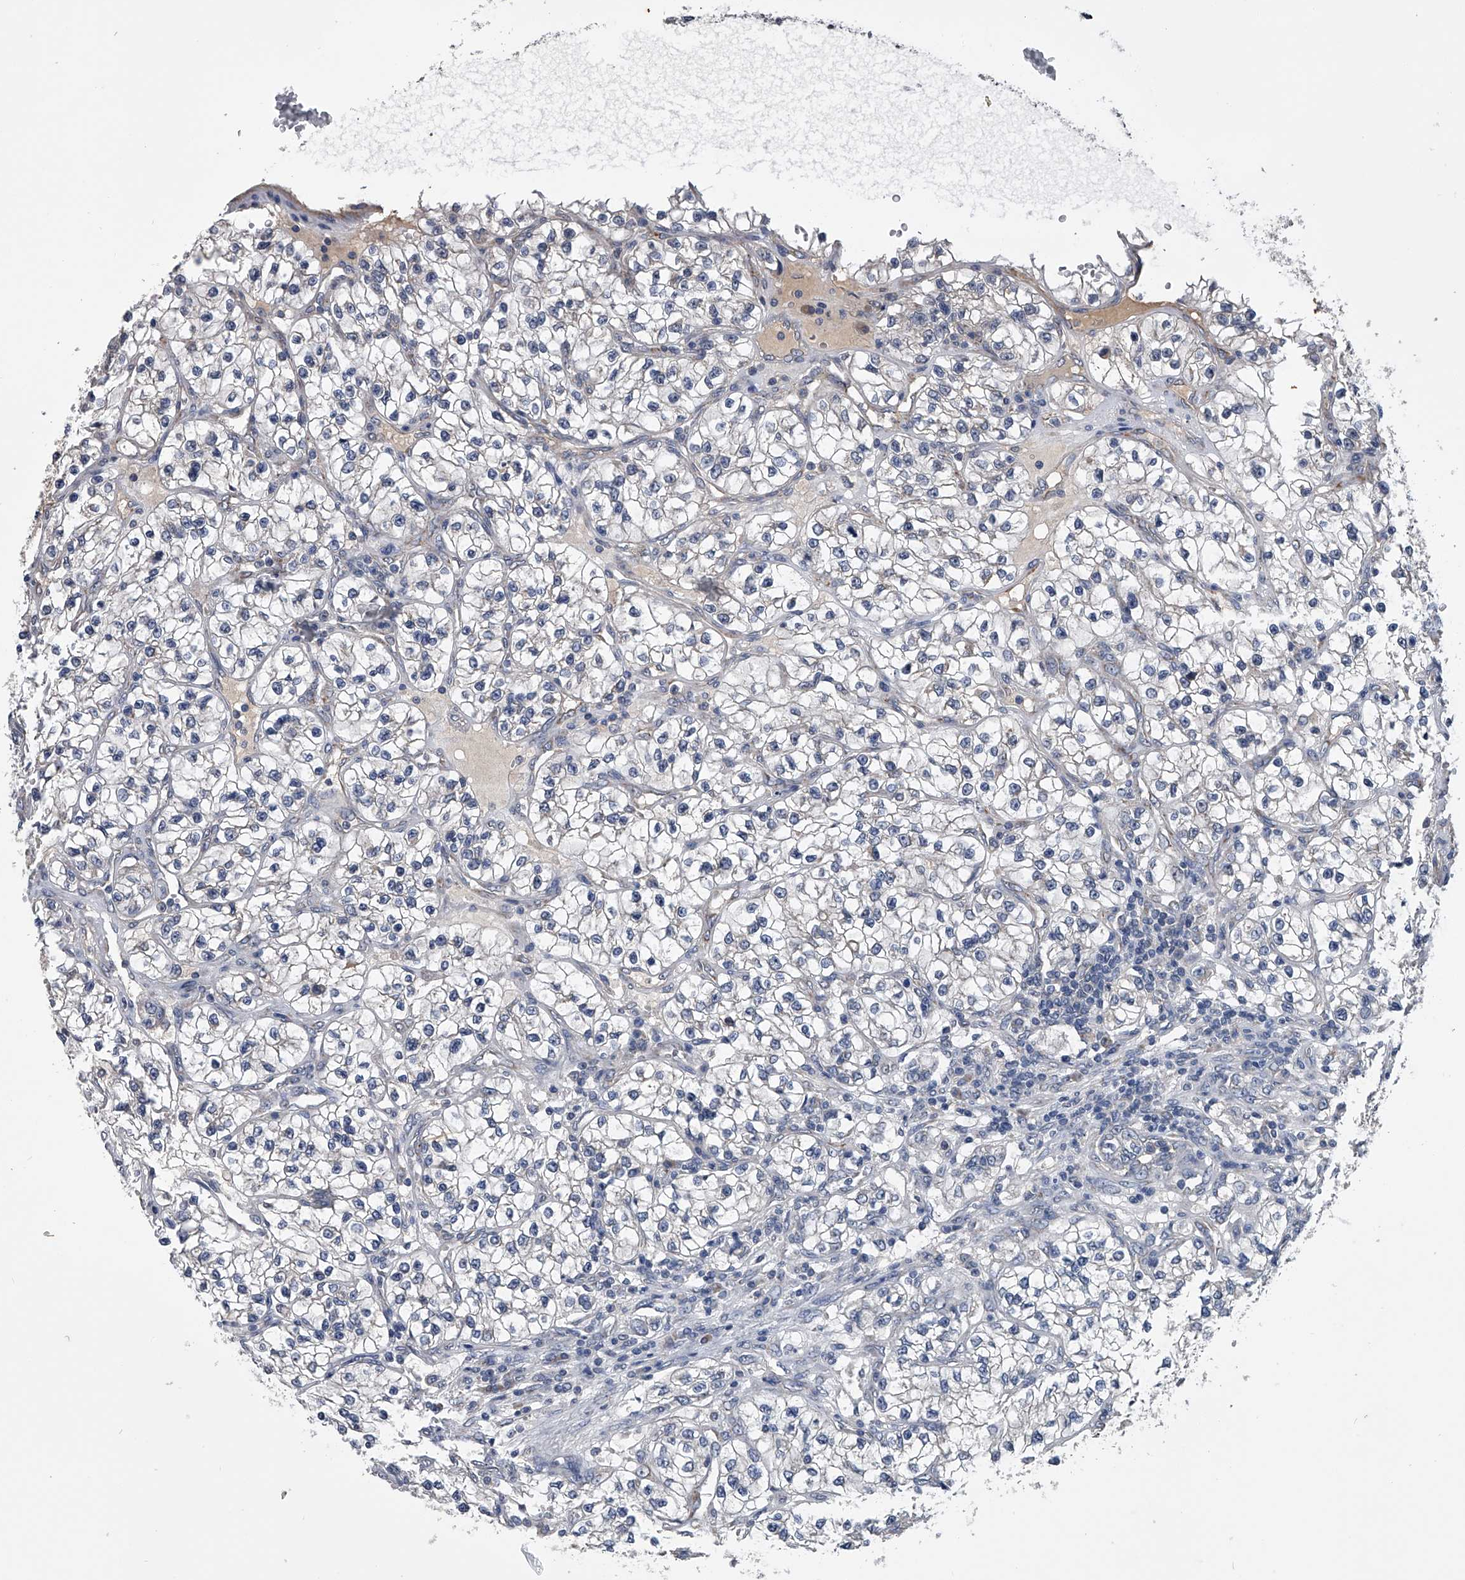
{"staining": {"intensity": "negative", "quantity": "none", "location": "none"}, "tissue": "renal cancer", "cell_type": "Tumor cells", "image_type": "cancer", "snomed": [{"axis": "morphology", "description": "Adenocarcinoma, NOS"}, {"axis": "topography", "description": "Kidney"}], "caption": "Photomicrograph shows no protein expression in tumor cells of renal adenocarcinoma tissue. (DAB (3,3'-diaminobenzidine) immunohistochemistry (IHC) with hematoxylin counter stain).", "gene": "OAT", "patient": {"sex": "female", "age": 57}}